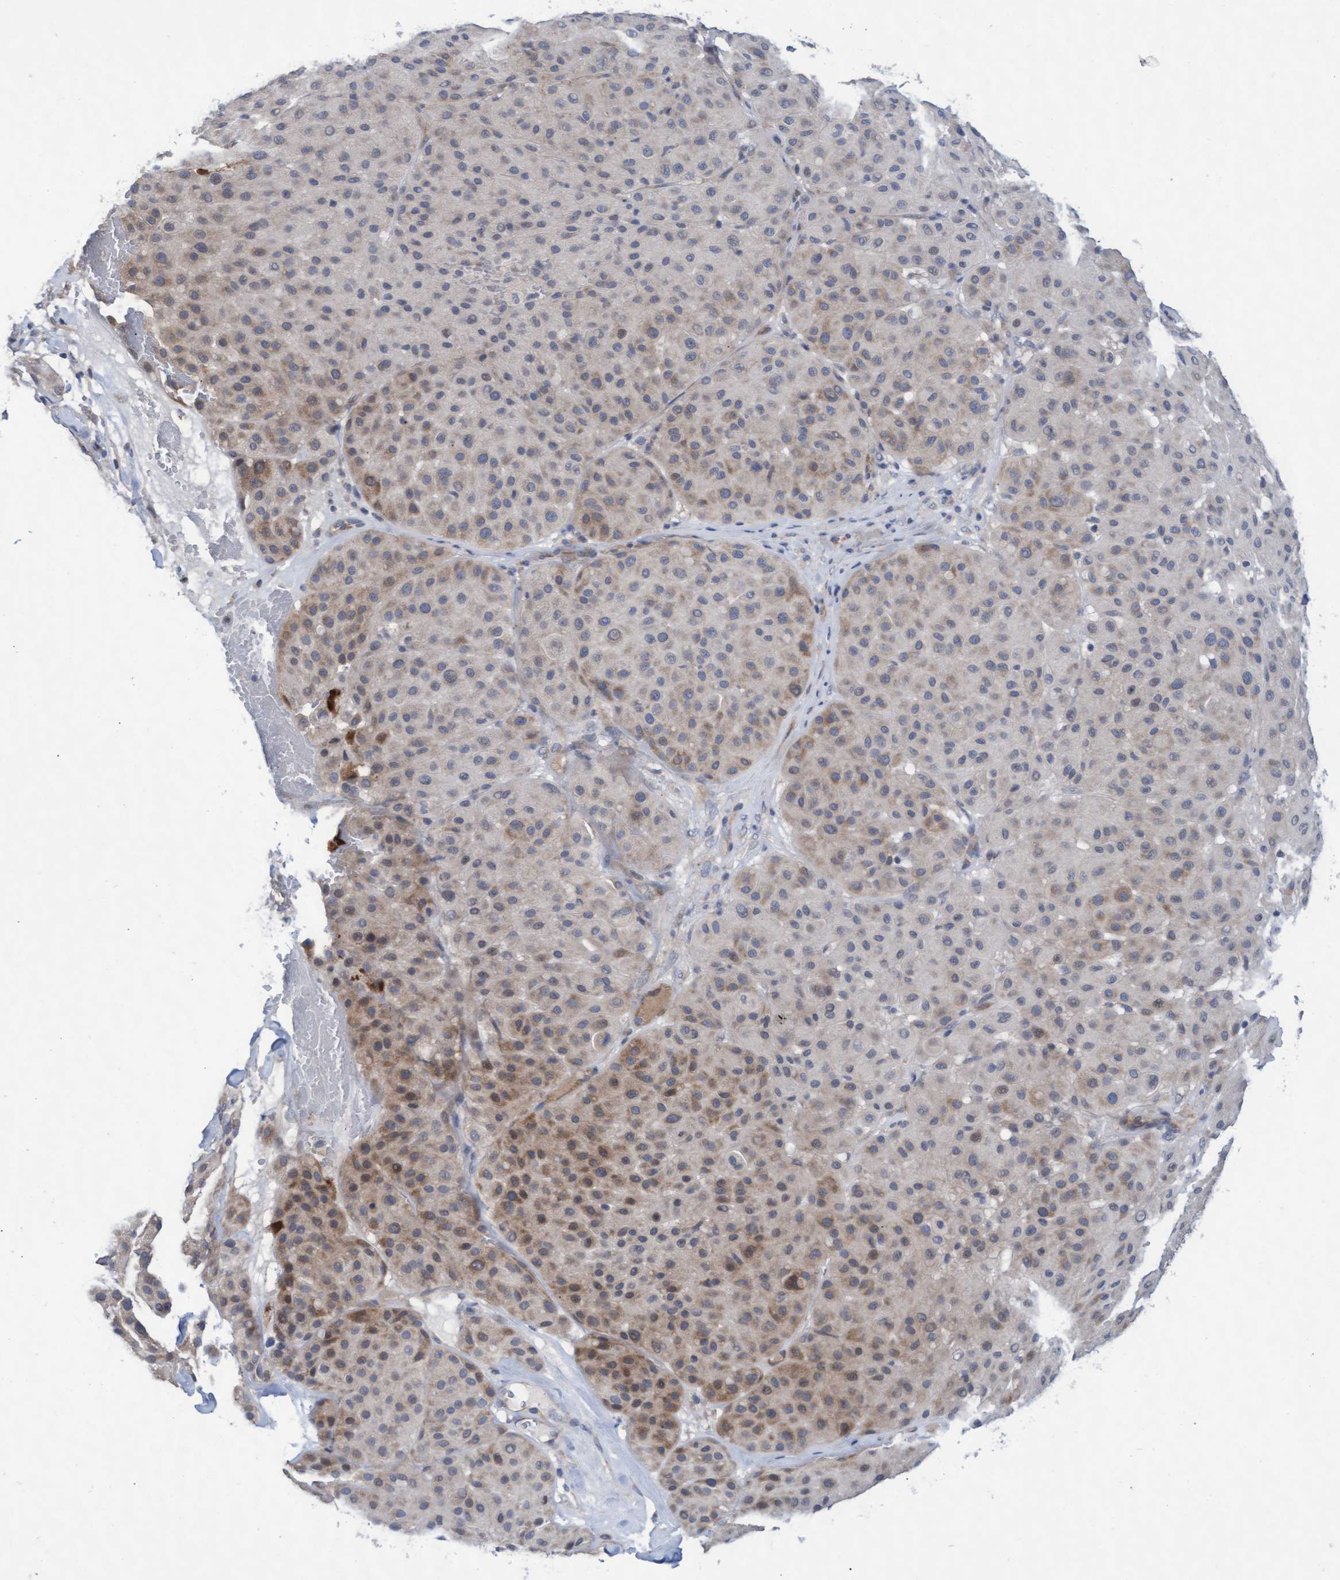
{"staining": {"intensity": "moderate", "quantity": "<25%", "location": "cytoplasmic/membranous"}, "tissue": "melanoma", "cell_type": "Tumor cells", "image_type": "cancer", "snomed": [{"axis": "morphology", "description": "Normal tissue, NOS"}, {"axis": "morphology", "description": "Malignant melanoma, Metastatic site"}, {"axis": "topography", "description": "Skin"}], "caption": "Malignant melanoma (metastatic site) was stained to show a protein in brown. There is low levels of moderate cytoplasmic/membranous expression in approximately <25% of tumor cells.", "gene": "ABCF2", "patient": {"sex": "male", "age": 41}}